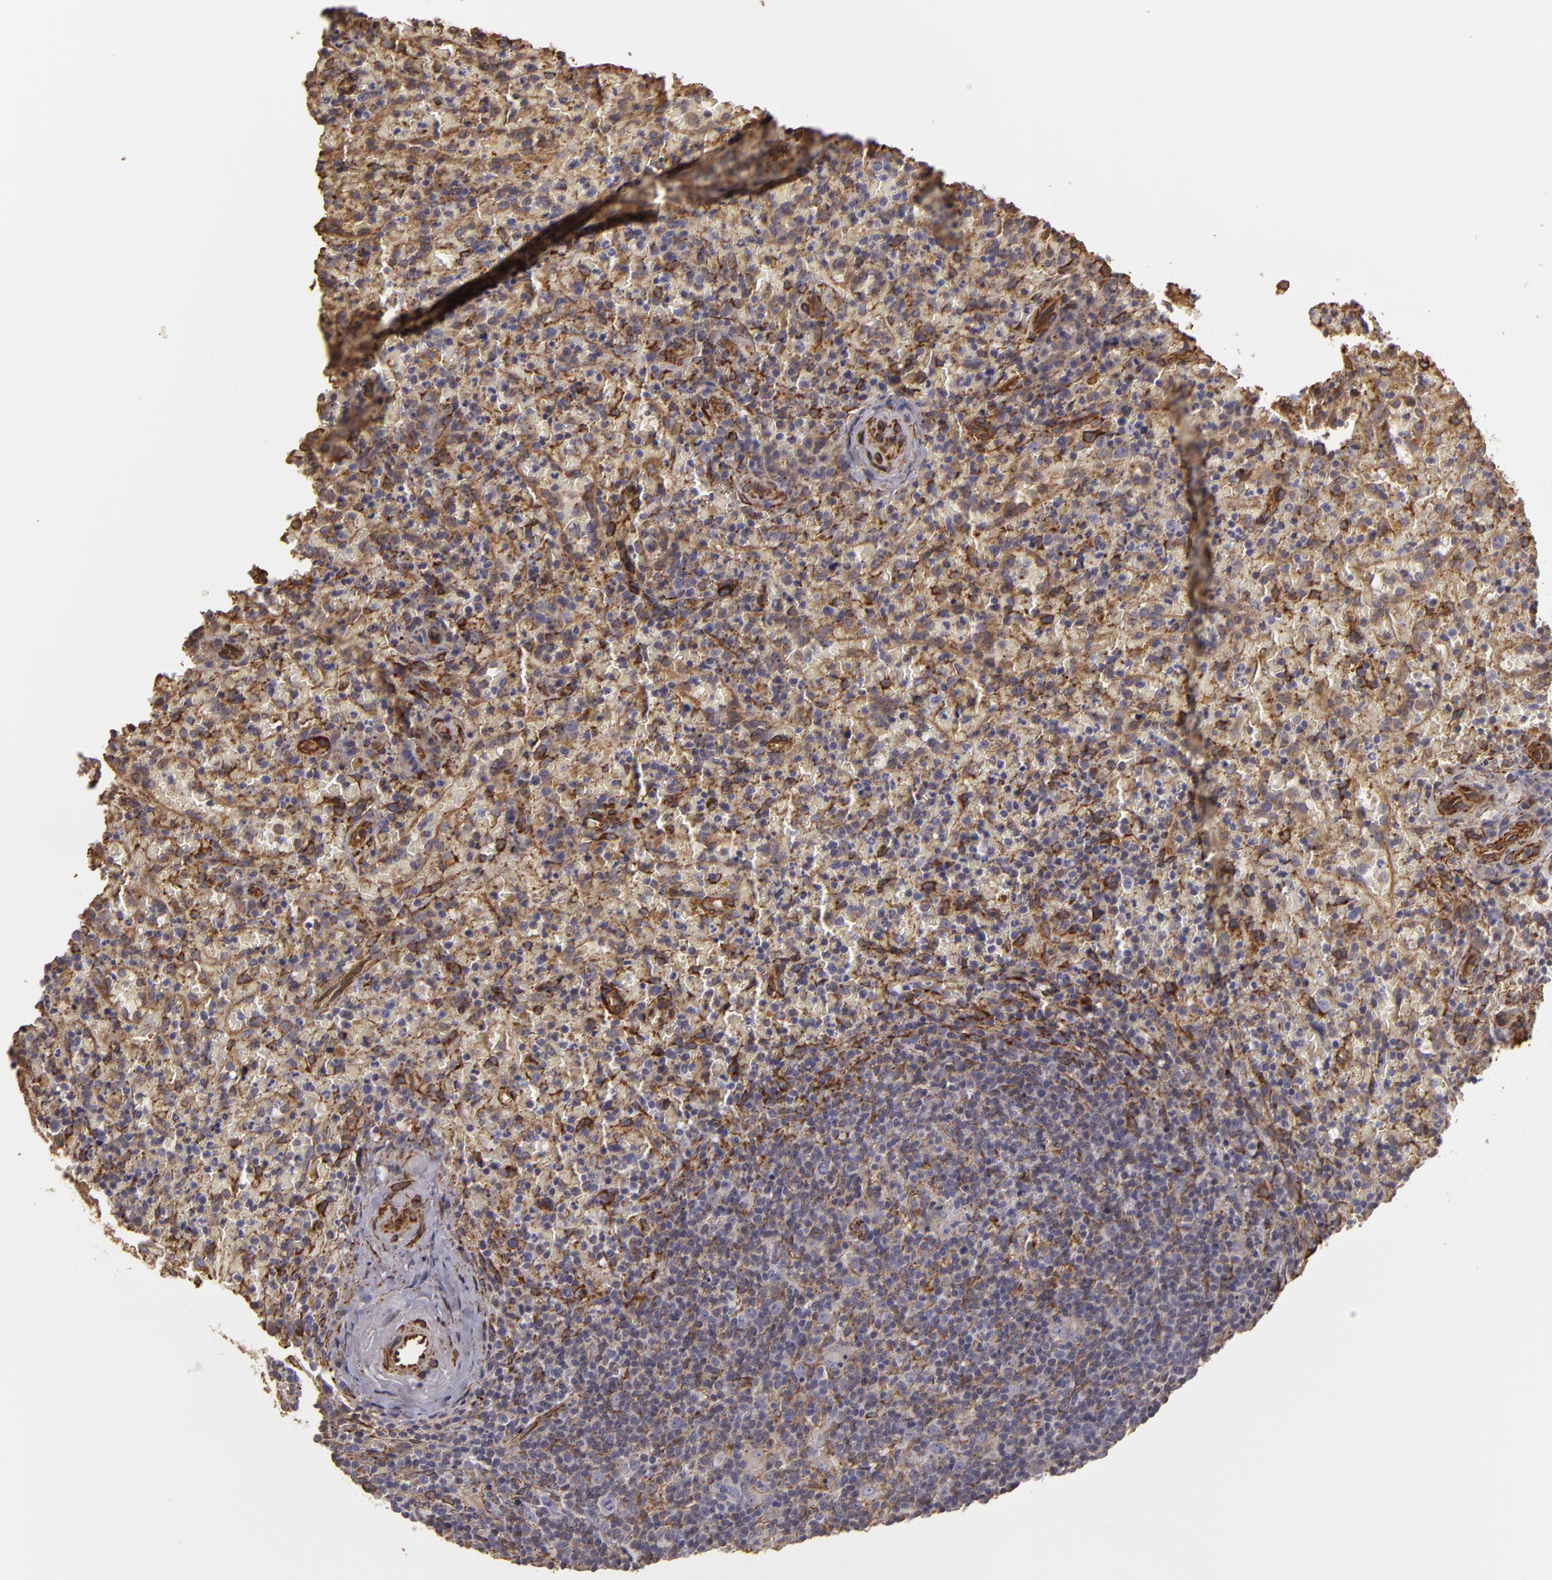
{"staining": {"intensity": "moderate", "quantity": "25%-75%", "location": "cytoplasmic/membranous"}, "tissue": "lymphoma", "cell_type": "Tumor cells", "image_type": "cancer", "snomed": [{"axis": "morphology", "description": "Malignant lymphoma, non-Hodgkin's type, High grade"}, {"axis": "topography", "description": "Spleen"}, {"axis": "topography", "description": "Lymph node"}], "caption": "An image of human high-grade malignant lymphoma, non-Hodgkin's type stained for a protein exhibits moderate cytoplasmic/membranous brown staining in tumor cells.", "gene": "CYB5R3", "patient": {"sex": "female", "age": 70}}